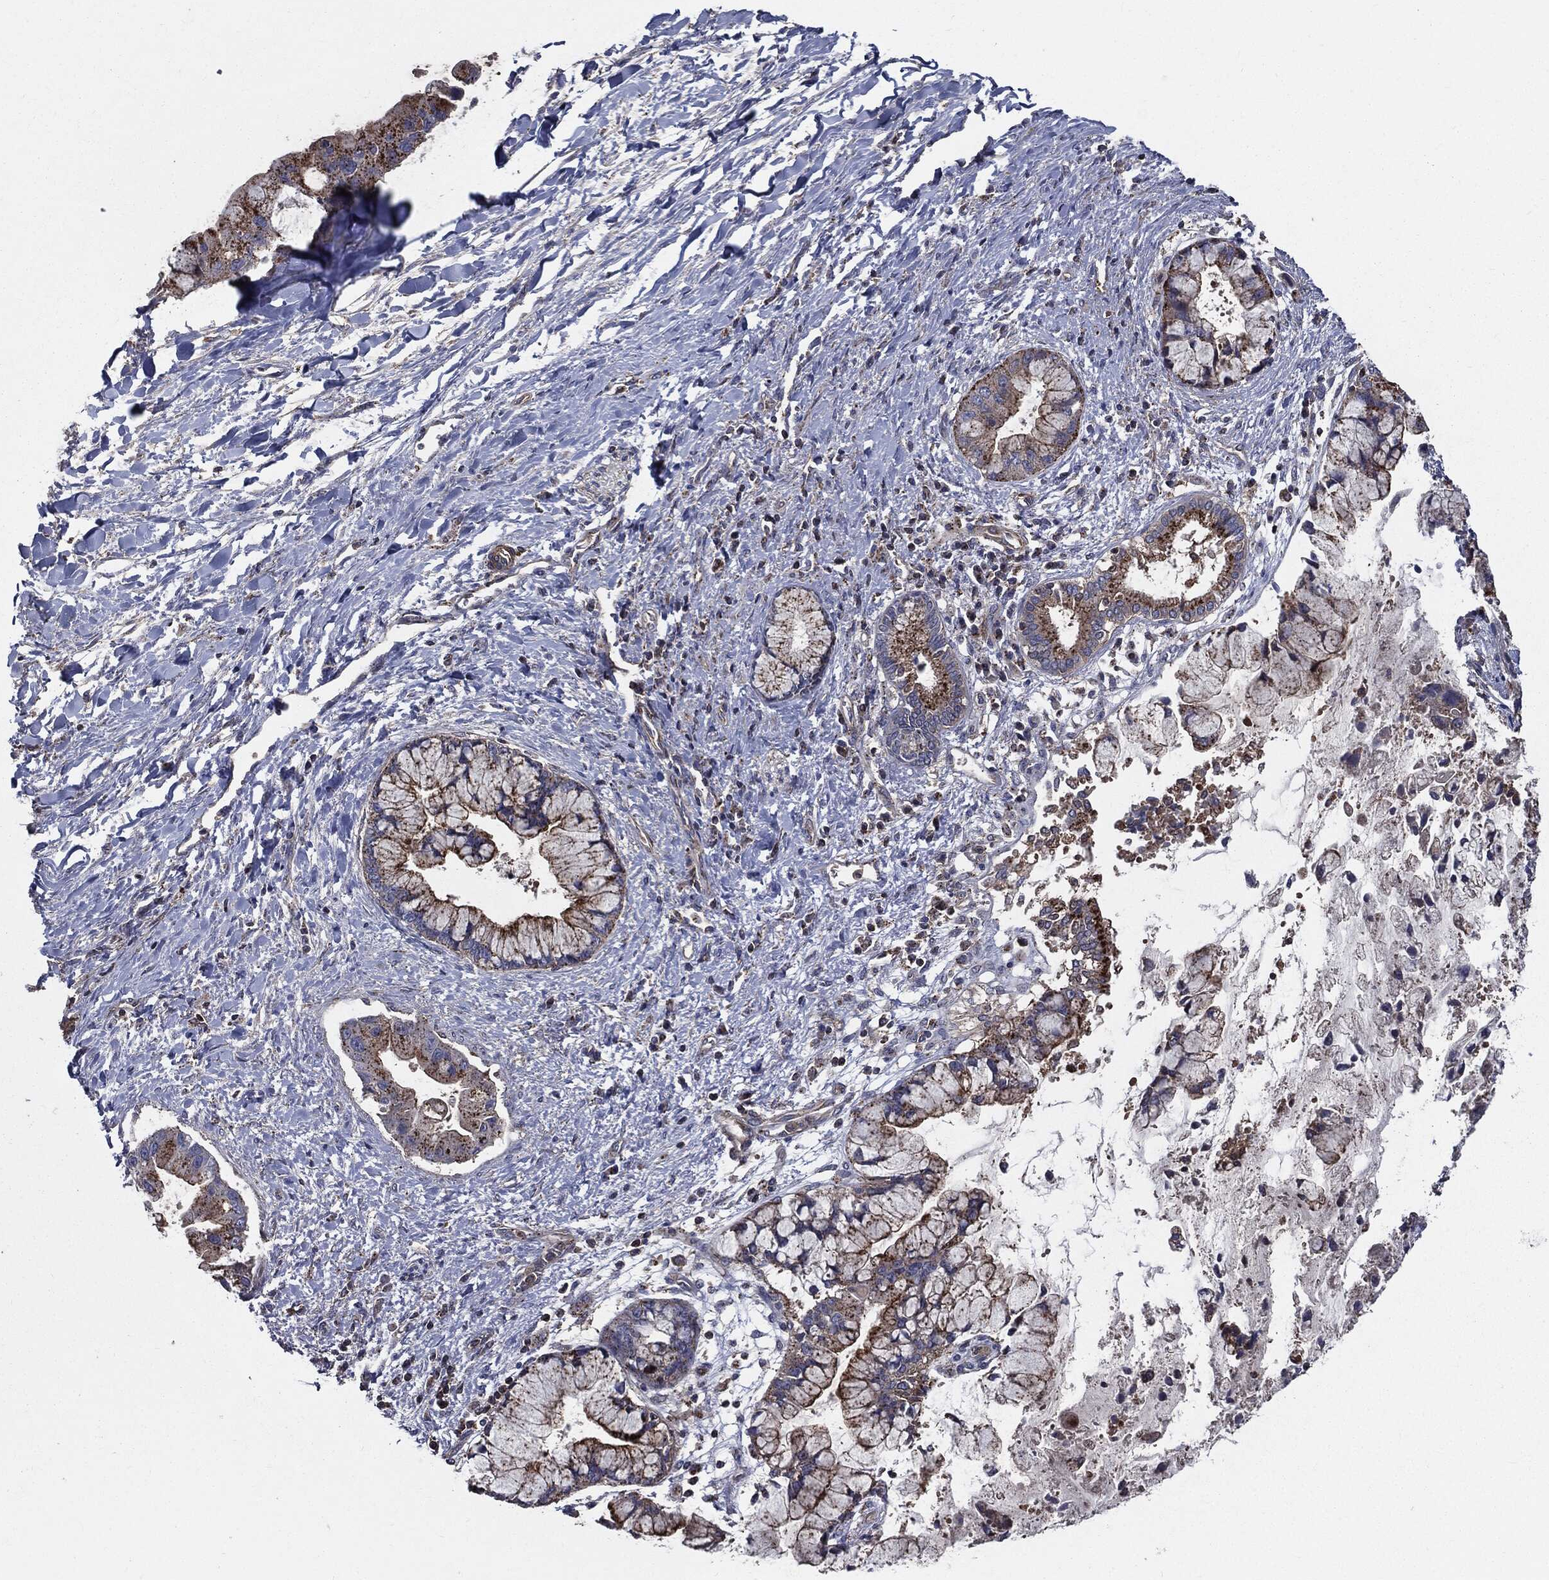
{"staining": {"intensity": "strong", "quantity": "25%-75%", "location": "cytoplasmic/membranous"}, "tissue": "liver cancer", "cell_type": "Tumor cells", "image_type": "cancer", "snomed": [{"axis": "morphology", "description": "Normal tissue, NOS"}, {"axis": "morphology", "description": "Cholangiocarcinoma"}, {"axis": "topography", "description": "Liver"}, {"axis": "topography", "description": "Peripheral nerve tissue"}], "caption": "An immunohistochemistry (IHC) photomicrograph of tumor tissue is shown. Protein staining in brown labels strong cytoplasmic/membranous positivity in liver cancer (cholangiocarcinoma) within tumor cells.", "gene": "PDCD6IP", "patient": {"sex": "male", "age": 50}}